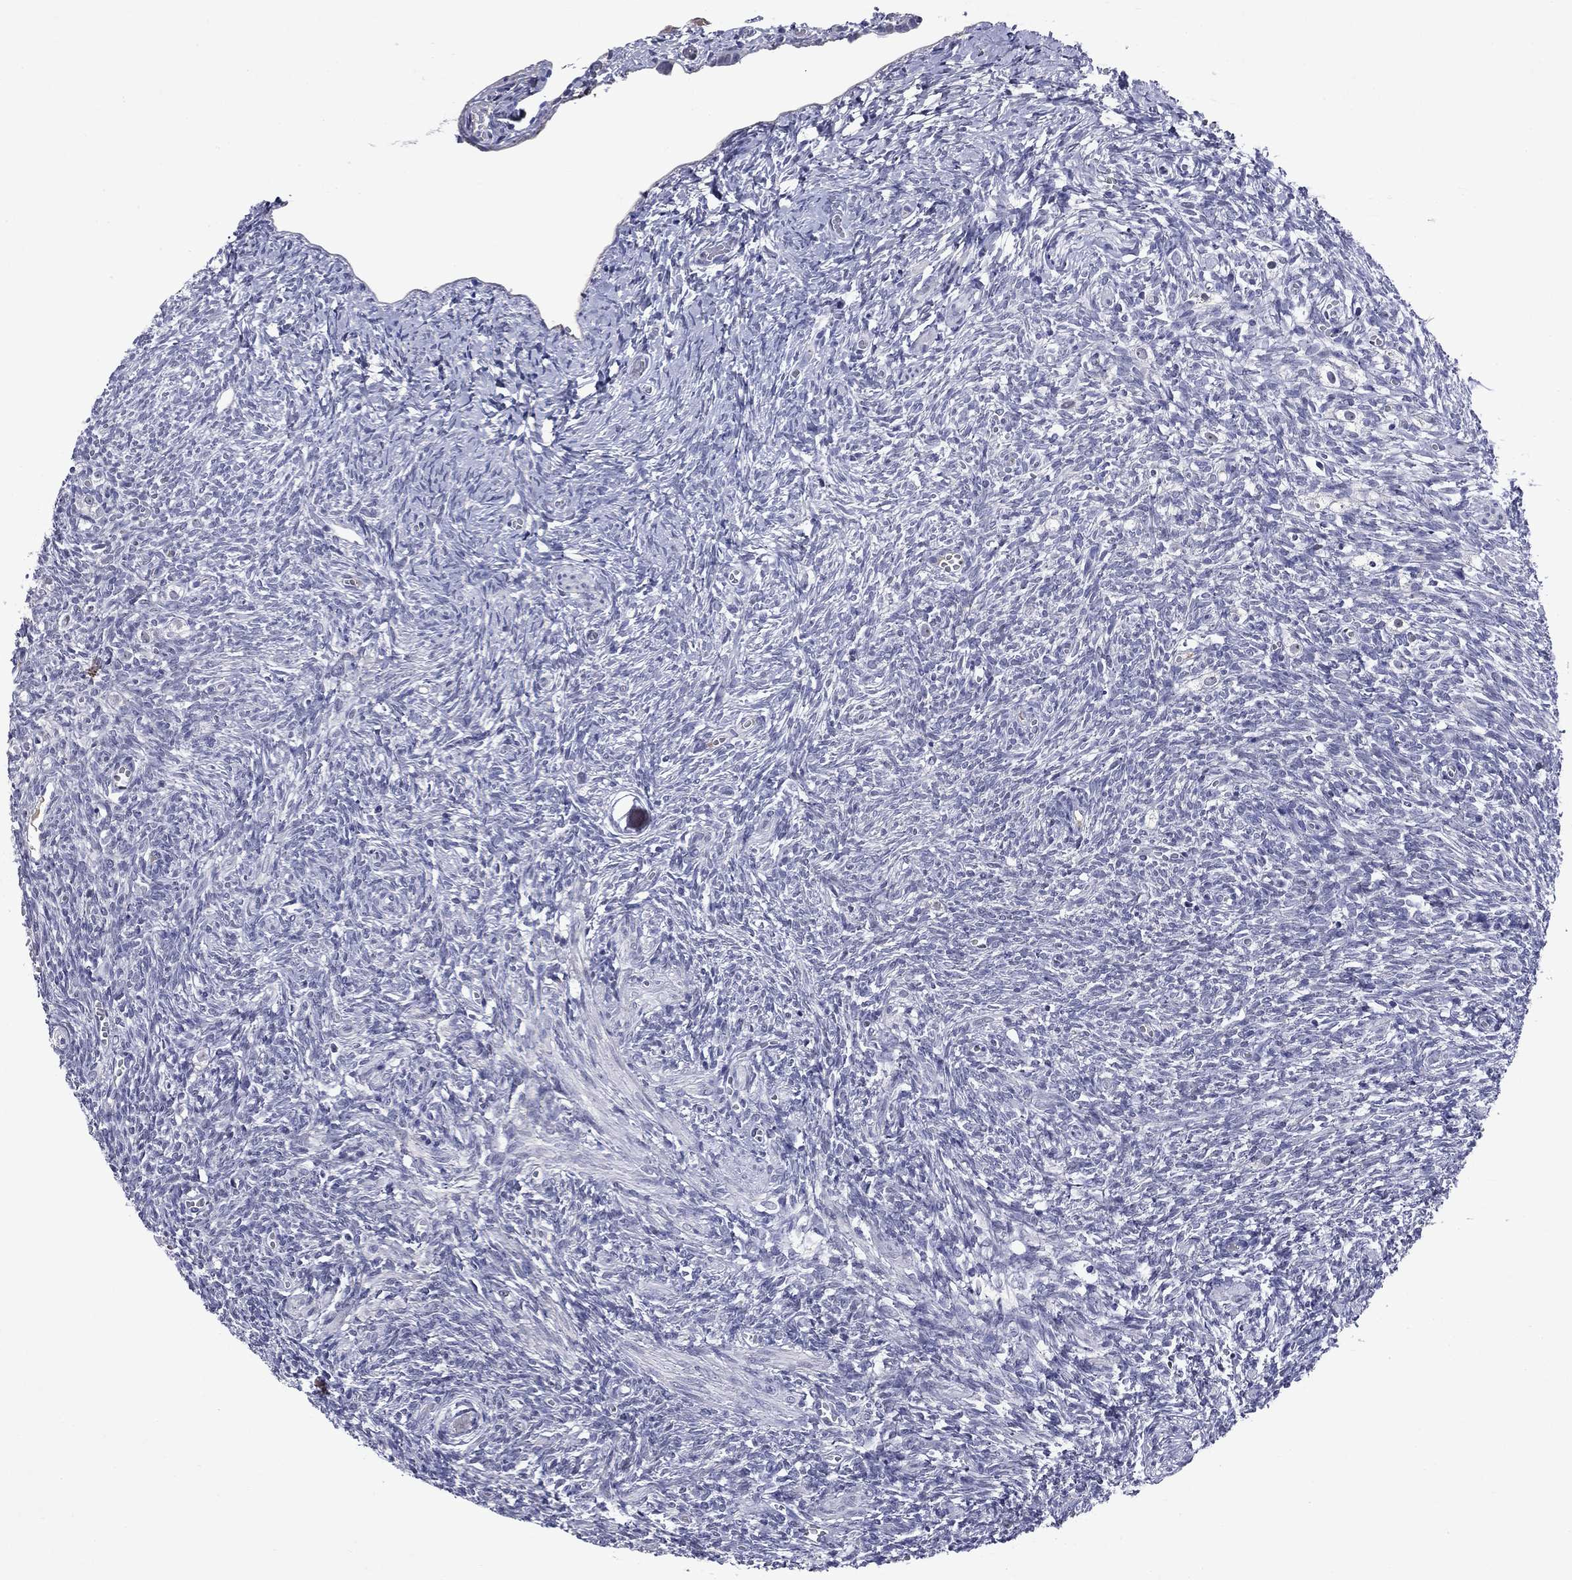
{"staining": {"intensity": "negative", "quantity": "none", "location": "none"}, "tissue": "ovary", "cell_type": "Follicle cells", "image_type": "normal", "snomed": [{"axis": "morphology", "description": "Normal tissue, NOS"}, {"axis": "topography", "description": "Ovary"}], "caption": "This is an immunohistochemistry (IHC) micrograph of normal human ovary. There is no positivity in follicle cells.", "gene": "ECM1", "patient": {"sex": "female", "age": 43}}